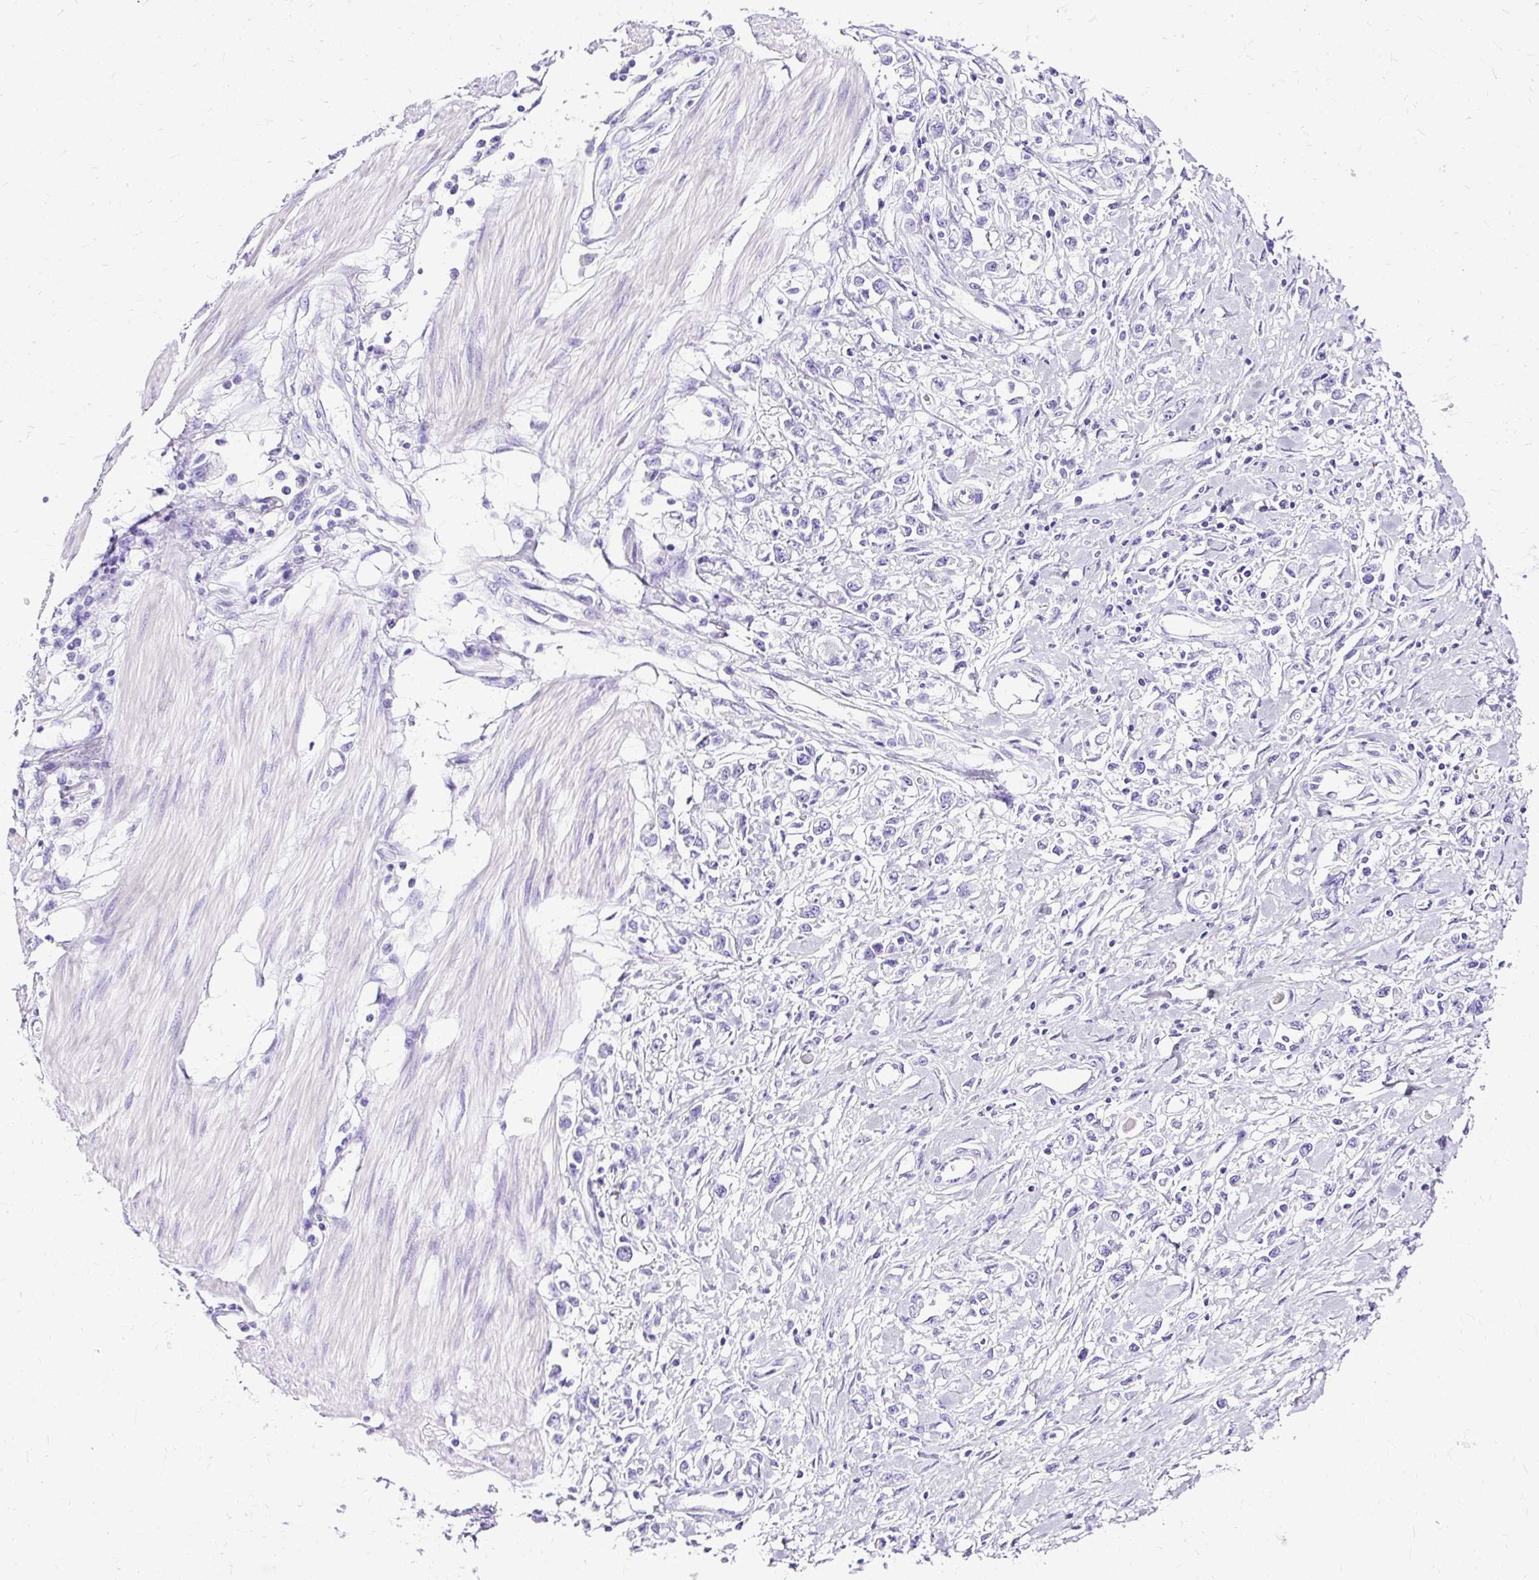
{"staining": {"intensity": "negative", "quantity": "none", "location": "none"}, "tissue": "stomach cancer", "cell_type": "Tumor cells", "image_type": "cancer", "snomed": [{"axis": "morphology", "description": "Adenocarcinoma, NOS"}, {"axis": "topography", "description": "Stomach"}], "caption": "Tumor cells are negative for protein expression in human stomach adenocarcinoma. (DAB immunohistochemistry (IHC), high magnification).", "gene": "SLC8A2", "patient": {"sex": "female", "age": 76}}